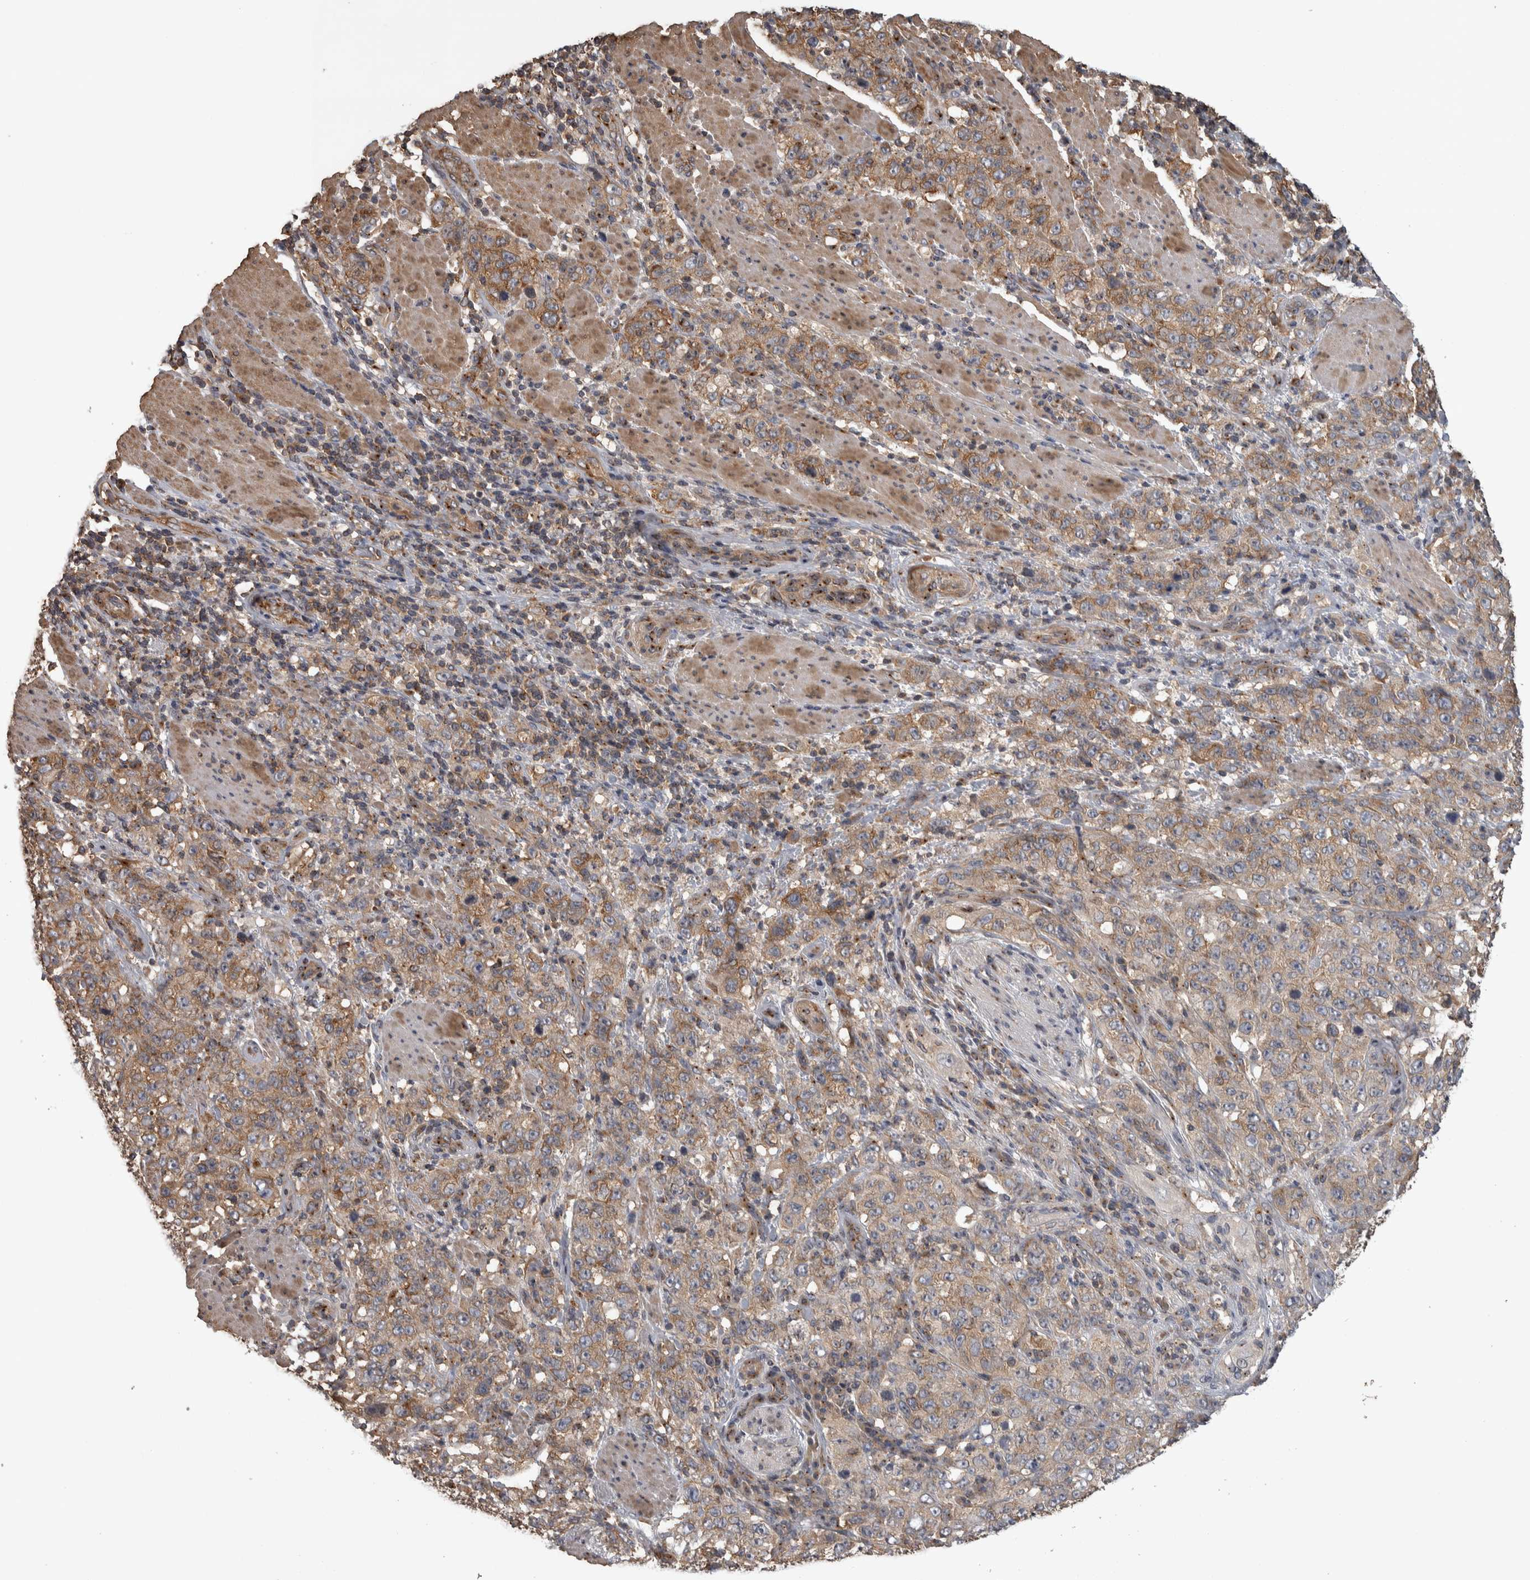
{"staining": {"intensity": "moderate", "quantity": ">75%", "location": "cytoplasmic/membranous"}, "tissue": "stomach cancer", "cell_type": "Tumor cells", "image_type": "cancer", "snomed": [{"axis": "morphology", "description": "Adenocarcinoma, NOS"}, {"axis": "topography", "description": "Stomach"}], "caption": "The histopathology image demonstrates a brown stain indicating the presence of a protein in the cytoplasmic/membranous of tumor cells in adenocarcinoma (stomach).", "gene": "IFRD1", "patient": {"sex": "male", "age": 48}}